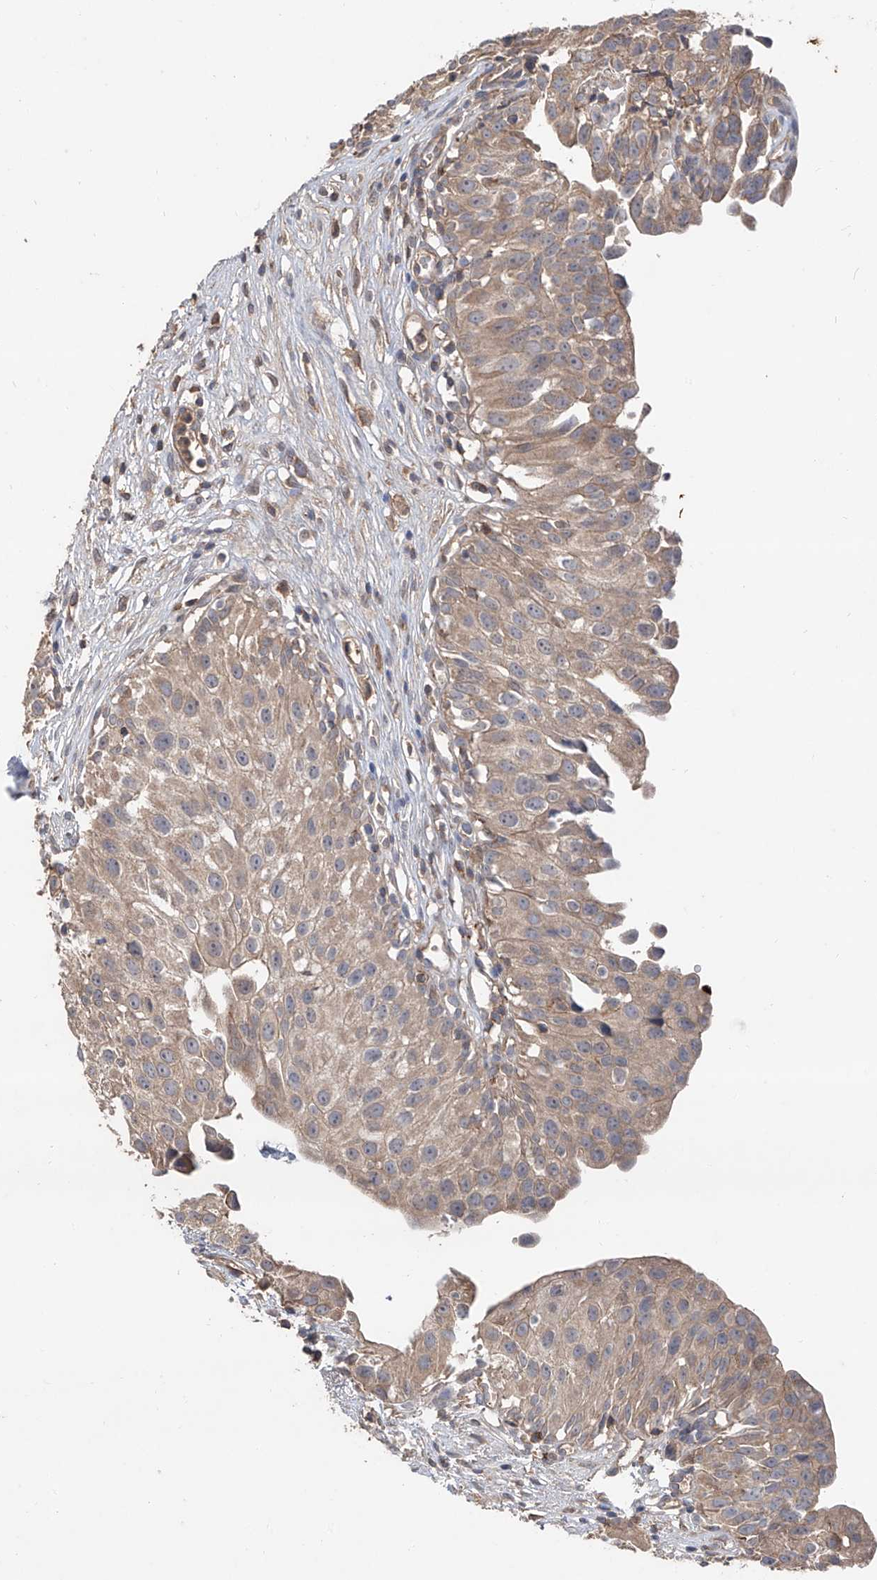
{"staining": {"intensity": "moderate", "quantity": ">75%", "location": "cytoplasmic/membranous"}, "tissue": "urinary bladder", "cell_type": "Urothelial cells", "image_type": "normal", "snomed": [{"axis": "morphology", "description": "Normal tissue, NOS"}, {"axis": "topography", "description": "Urinary bladder"}], "caption": "Approximately >75% of urothelial cells in normal human urinary bladder demonstrate moderate cytoplasmic/membranous protein staining as visualized by brown immunohistochemical staining.", "gene": "EDN1", "patient": {"sex": "male", "age": 51}}